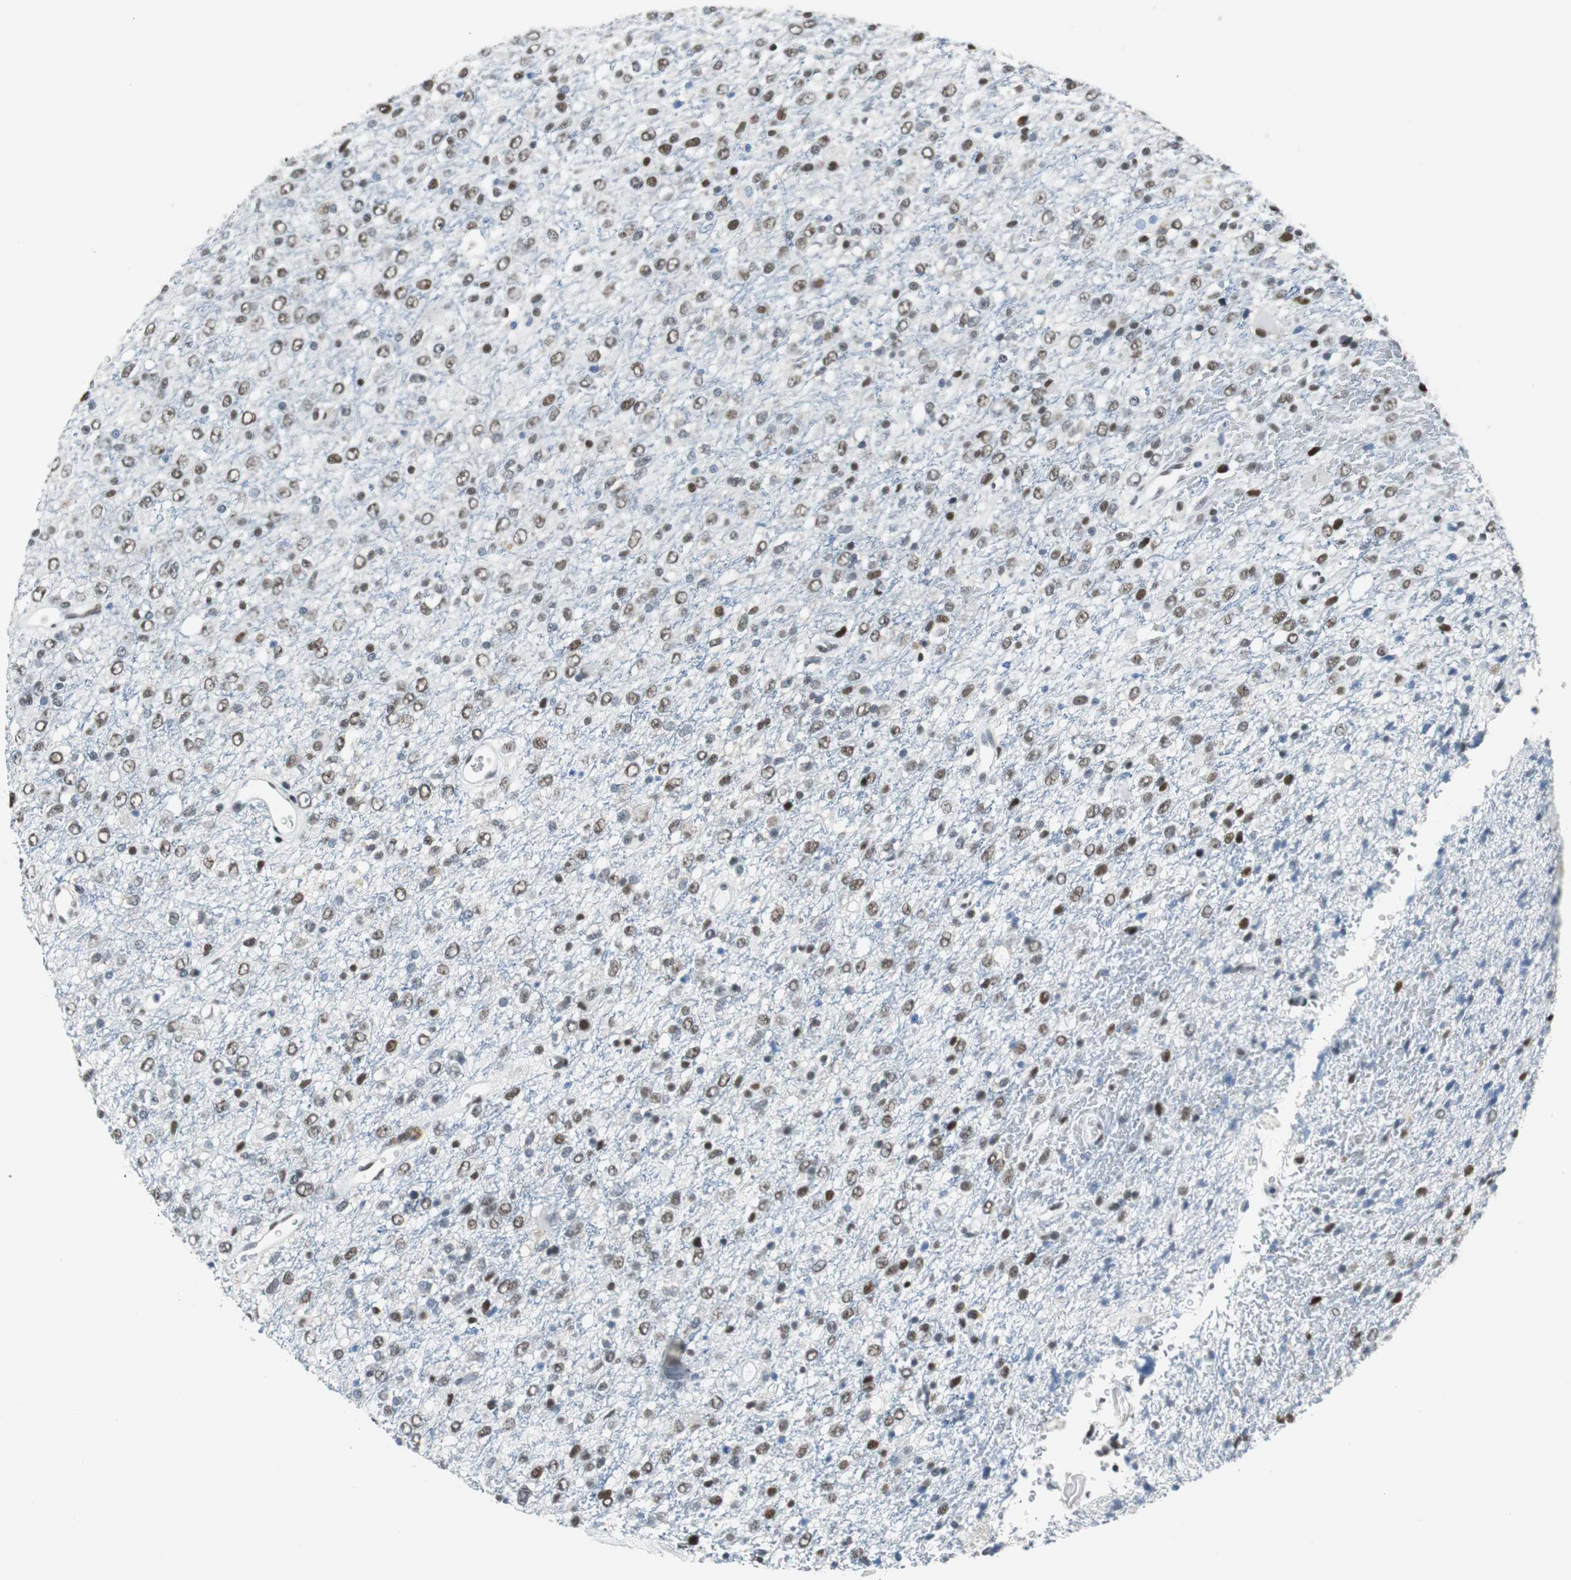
{"staining": {"intensity": "weak", "quantity": ">75%", "location": "nuclear"}, "tissue": "glioma", "cell_type": "Tumor cells", "image_type": "cancer", "snomed": [{"axis": "morphology", "description": "Glioma, malignant, High grade"}, {"axis": "topography", "description": "pancreas cauda"}], "caption": "Protein staining displays weak nuclear staining in approximately >75% of tumor cells in malignant glioma (high-grade).", "gene": "HDAC3", "patient": {"sex": "male", "age": 60}}